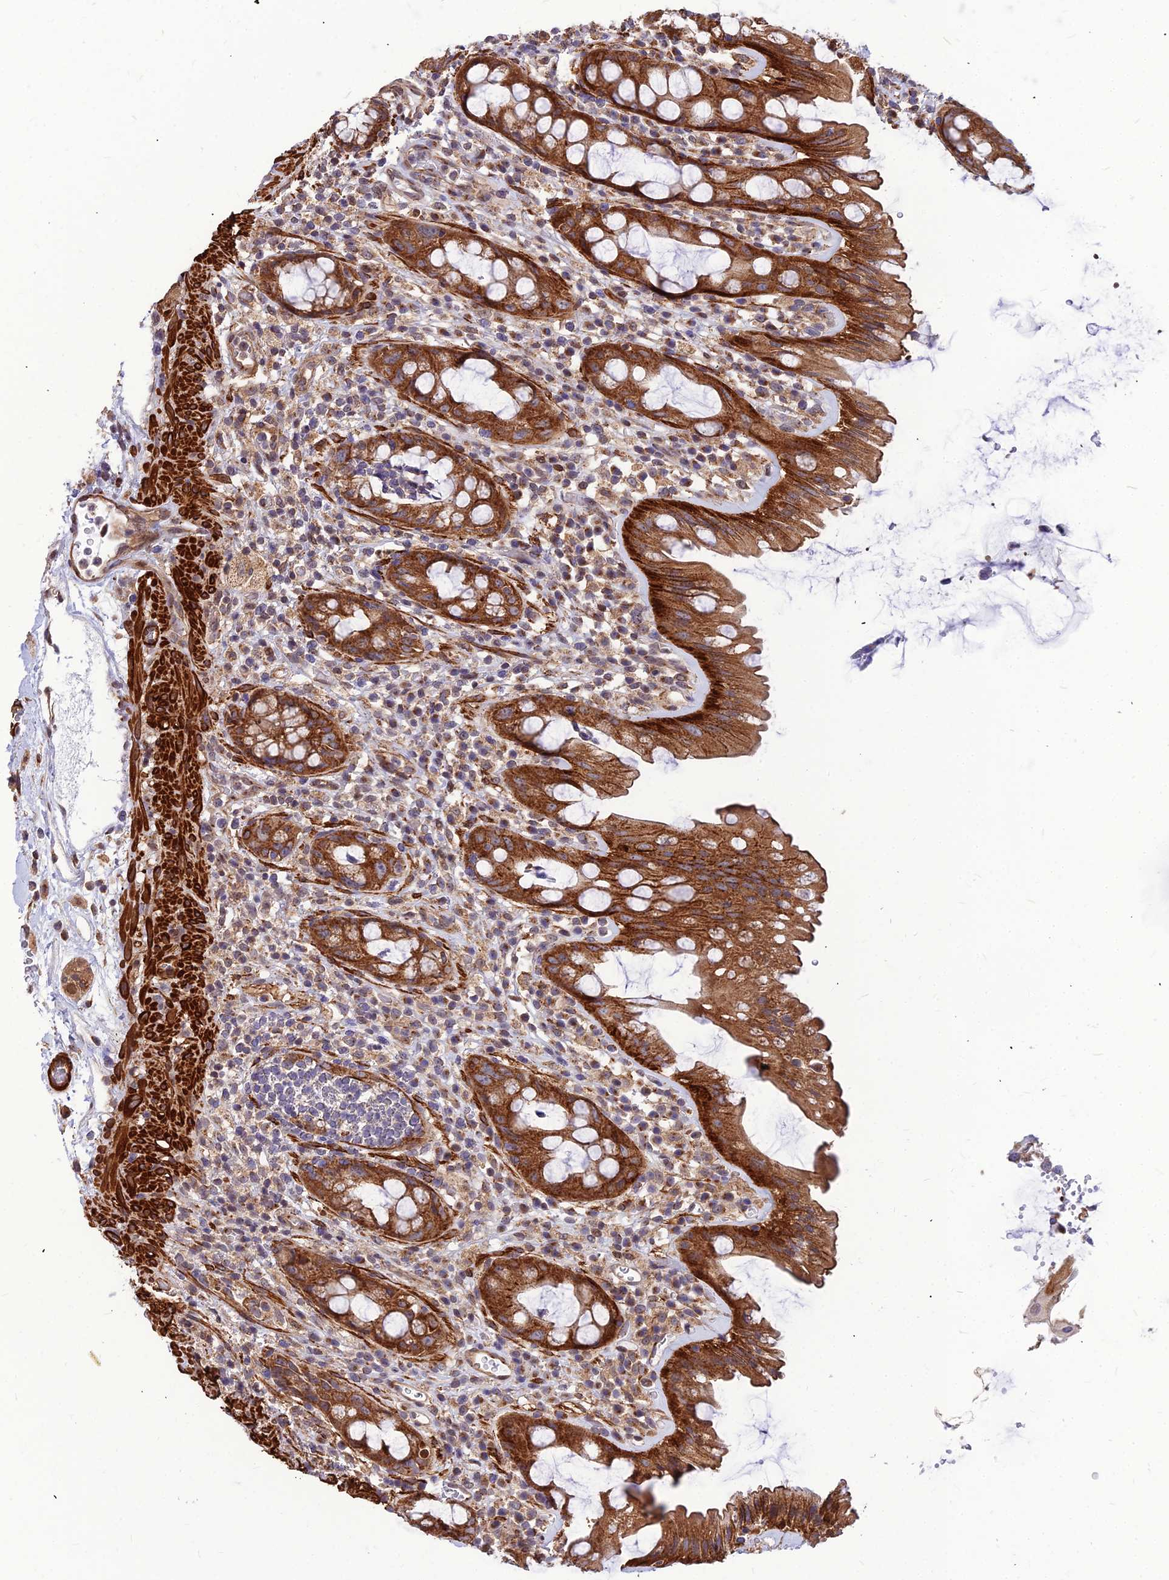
{"staining": {"intensity": "strong", "quantity": ">75%", "location": "cytoplasmic/membranous"}, "tissue": "rectum", "cell_type": "Glandular cells", "image_type": "normal", "snomed": [{"axis": "morphology", "description": "Normal tissue, NOS"}, {"axis": "topography", "description": "Rectum"}], "caption": "IHC (DAB) staining of normal rectum shows strong cytoplasmic/membranous protein expression in about >75% of glandular cells. The protein of interest is shown in brown color, while the nuclei are stained blue.", "gene": "LEKR1", "patient": {"sex": "female", "age": 57}}